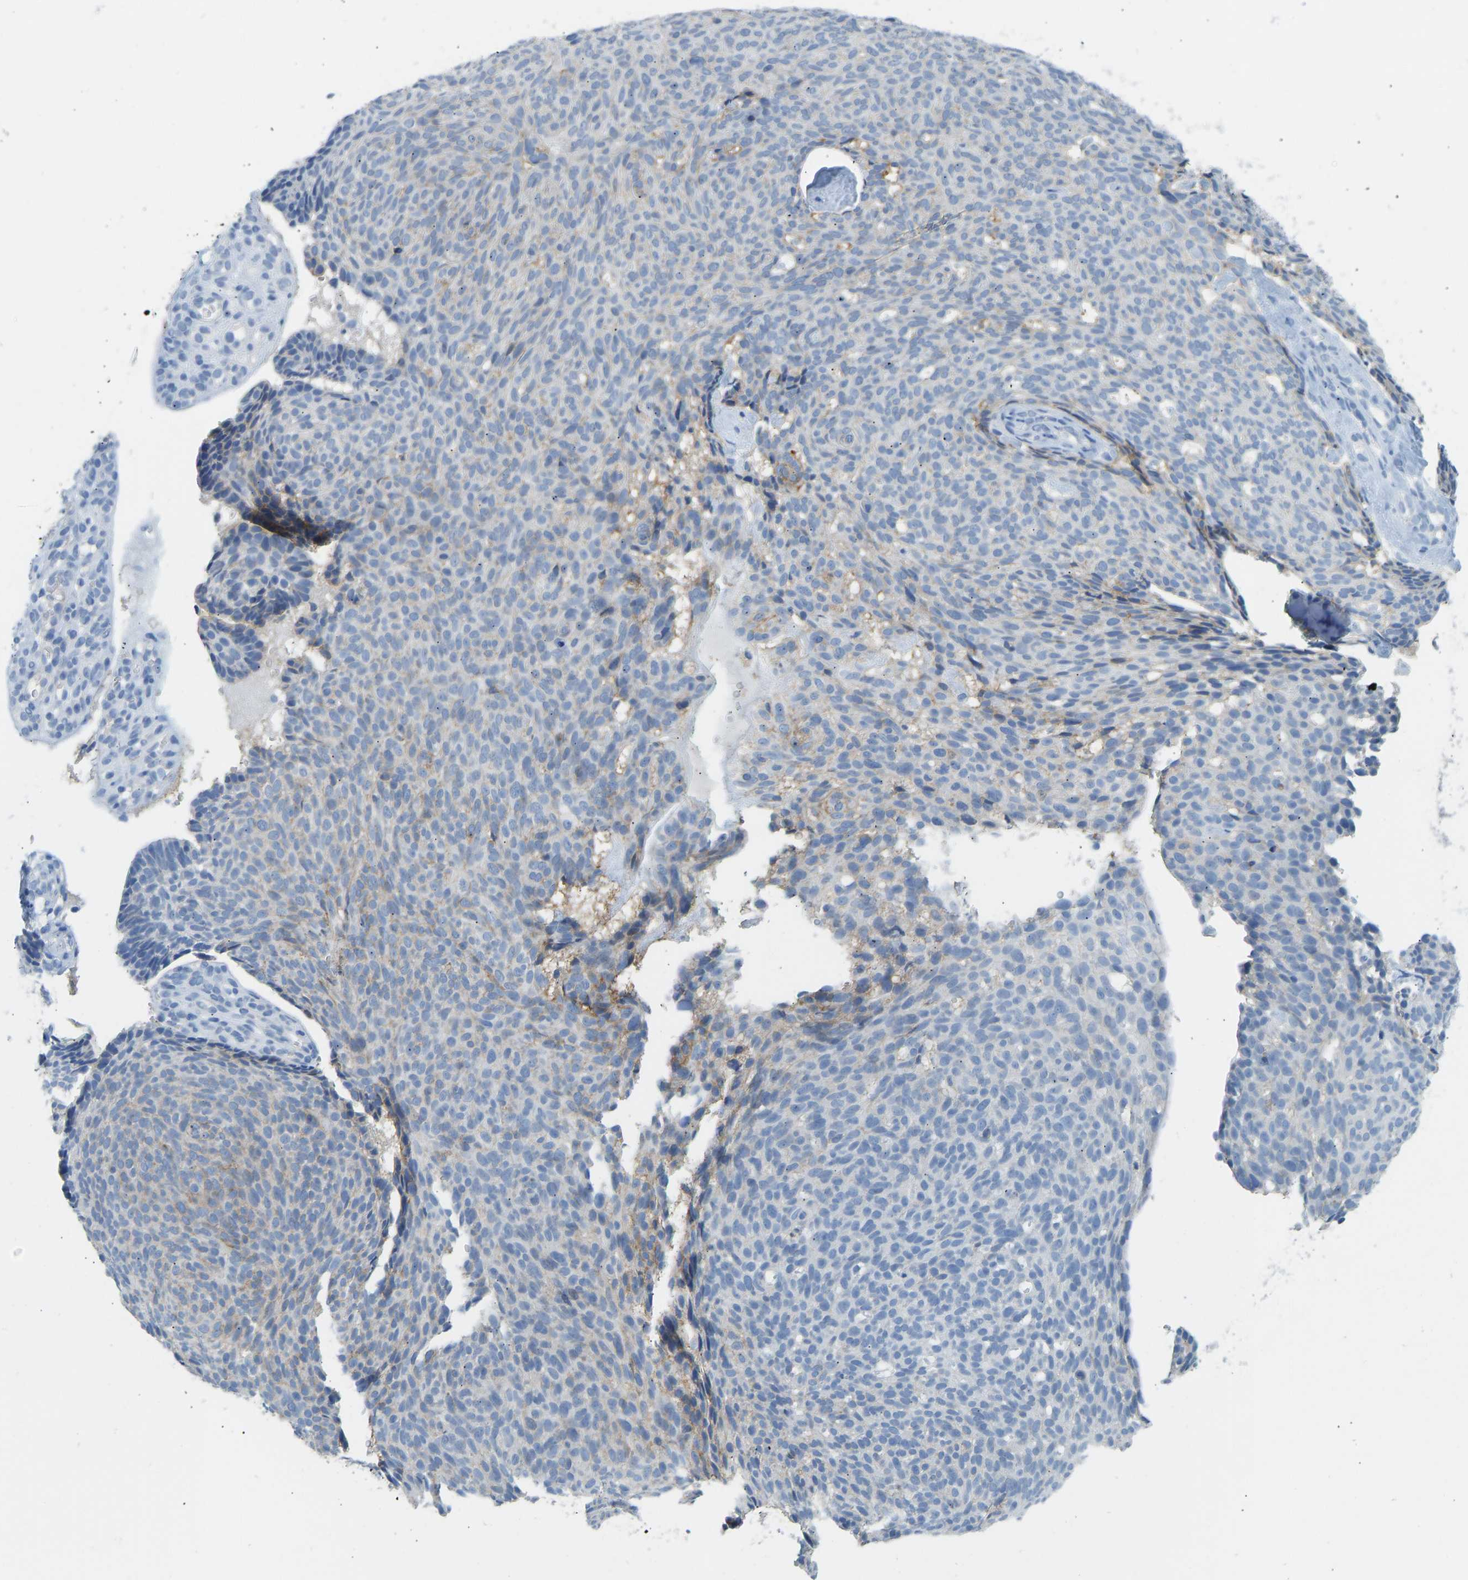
{"staining": {"intensity": "moderate", "quantity": "<25%", "location": "cytoplasmic/membranous"}, "tissue": "skin cancer", "cell_type": "Tumor cells", "image_type": "cancer", "snomed": [{"axis": "morphology", "description": "Basal cell carcinoma"}, {"axis": "topography", "description": "Skin"}], "caption": "Protein expression analysis of human basal cell carcinoma (skin) reveals moderate cytoplasmic/membranous positivity in approximately <25% of tumor cells.", "gene": "ATP1A1", "patient": {"sex": "male", "age": 61}}